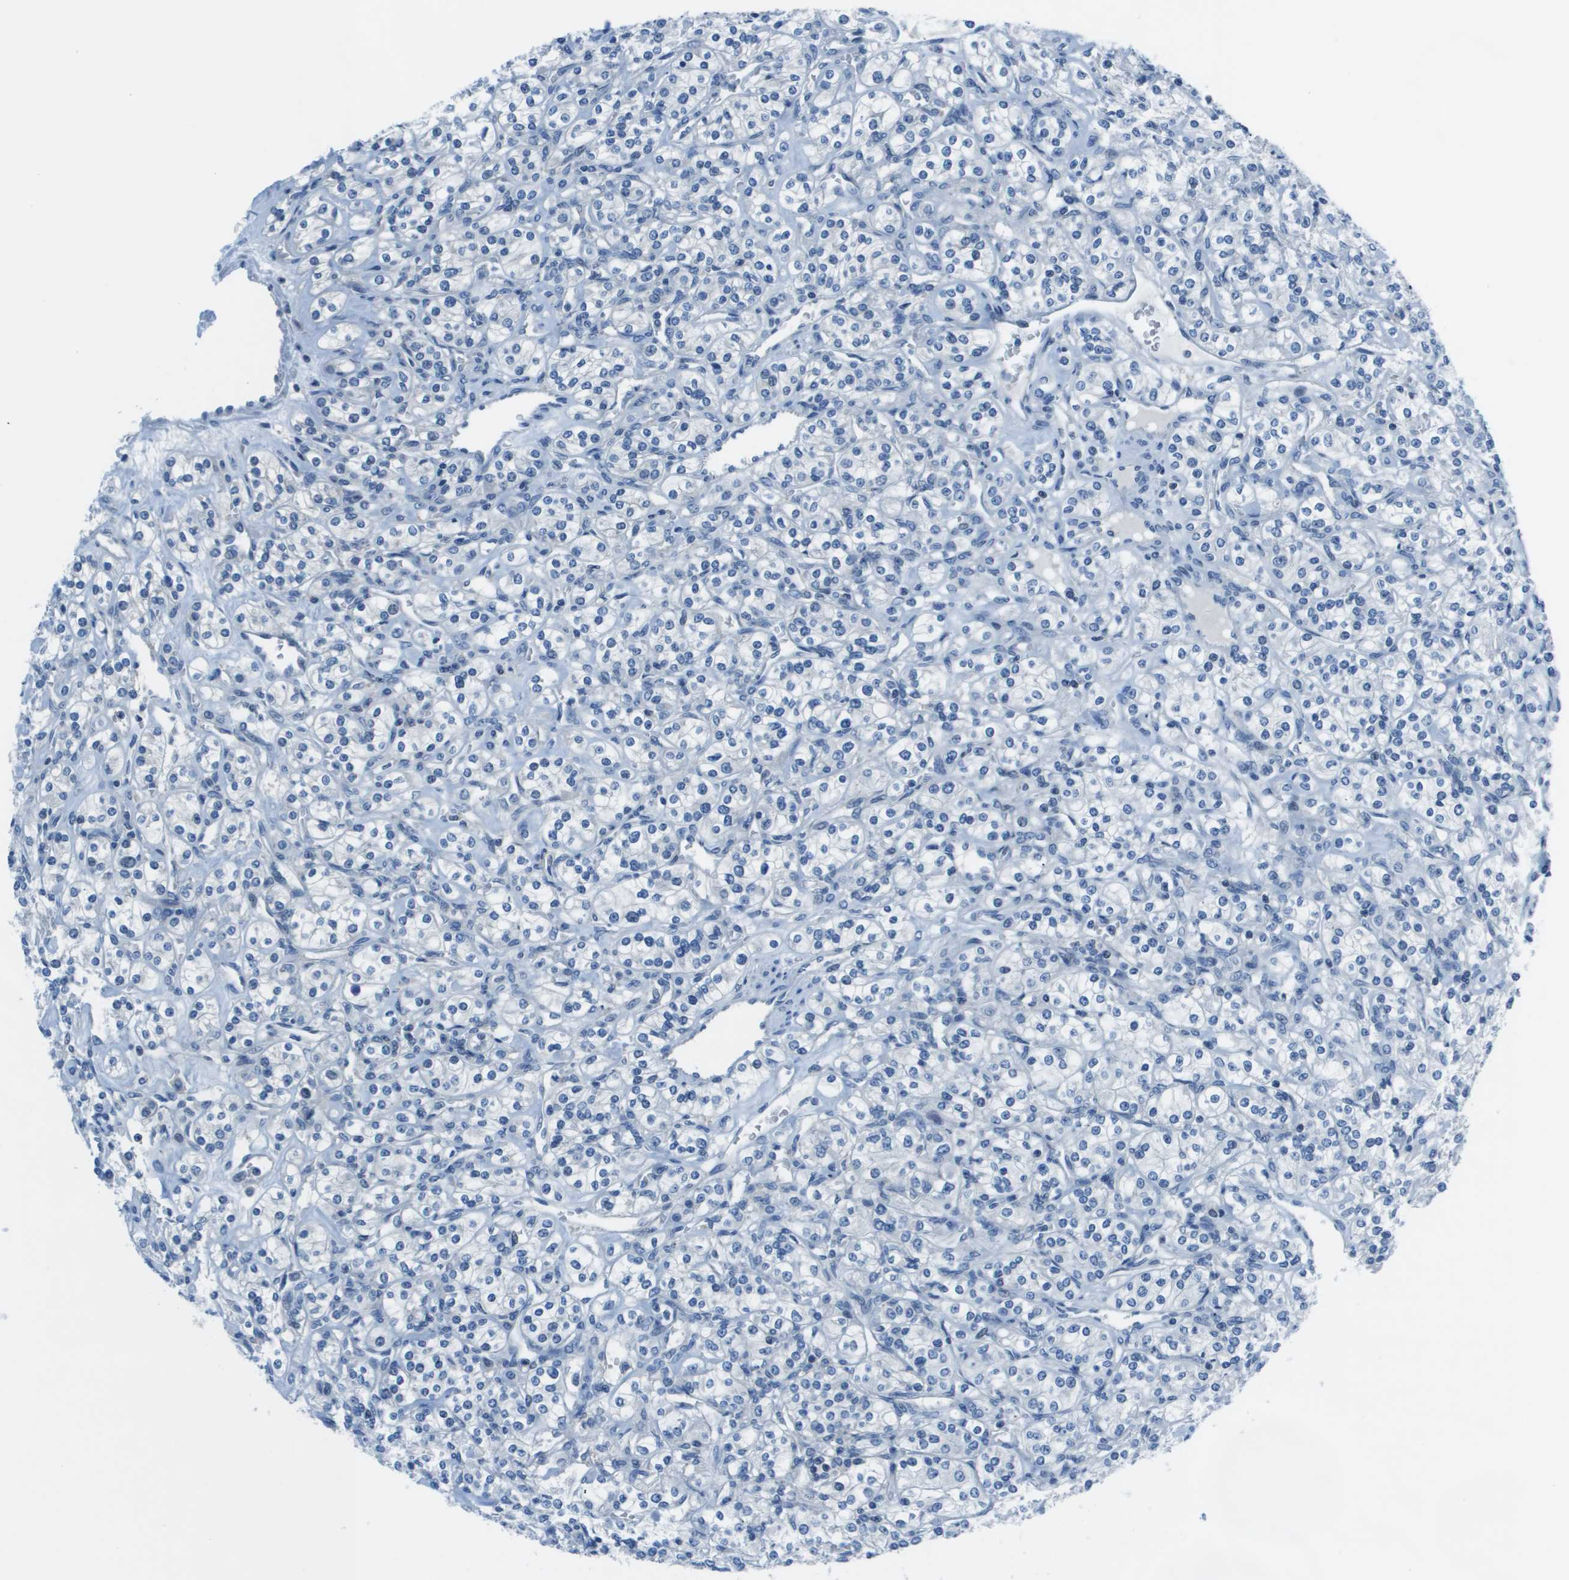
{"staining": {"intensity": "negative", "quantity": "none", "location": "none"}, "tissue": "renal cancer", "cell_type": "Tumor cells", "image_type": "cancer", "snomed": [{"axis": "morphology", "description": "Adenocarcinoma, NOS"}, {"axis": "topography", "description": "Kidney"}], "caption": "High magnification brightfield microscopy of renal cancer (adenocarcinoma) stained with DAB (brown) and counterstained with hematoxylin (blue): tumor cells show no significant positivity.", "gene": "STIP1", "patient": {"sex": "male", "age": 77}}